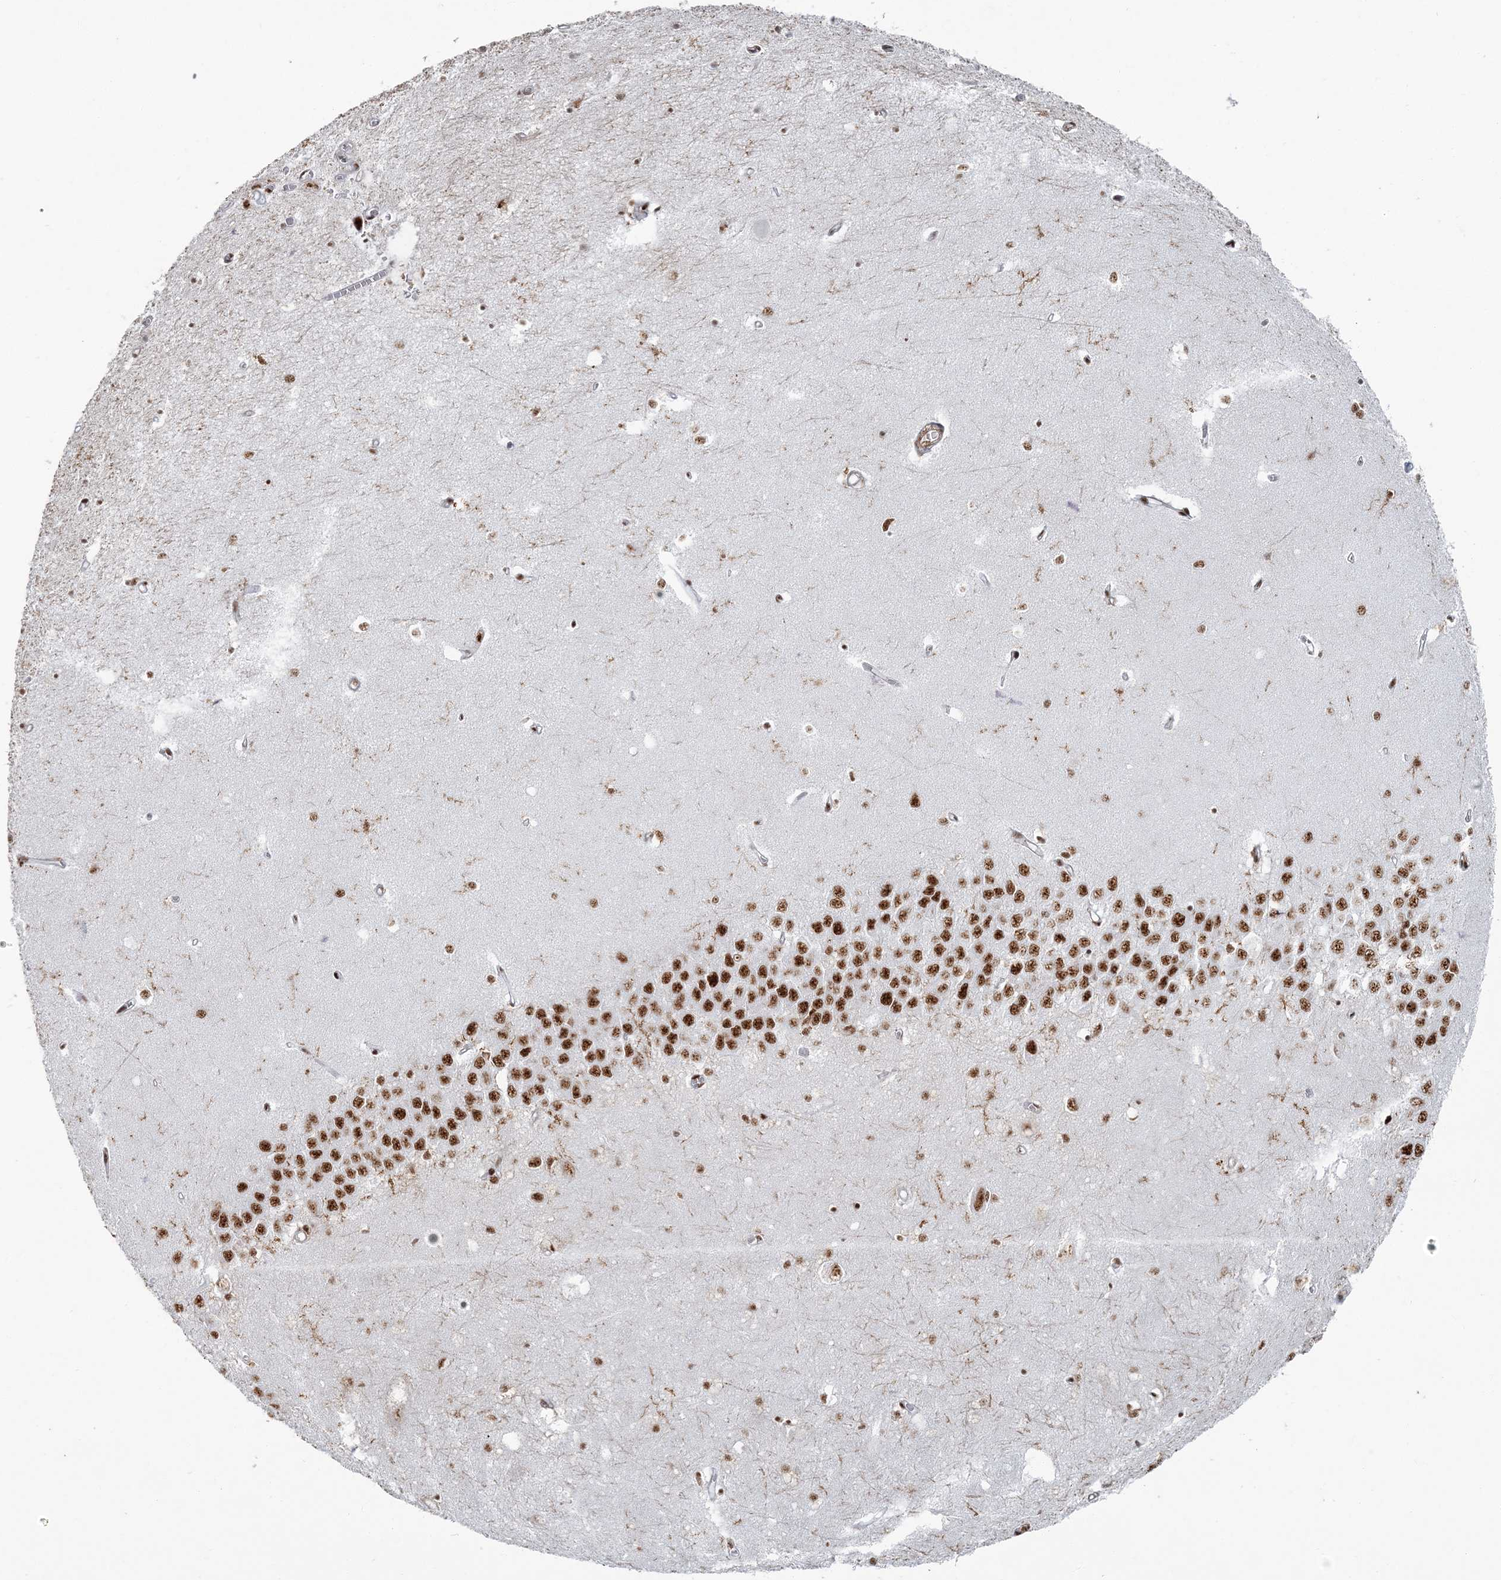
{"staining": {"intensity": "moderate", "quantity": ">75%", "location": "nuclear"}, "tissue": "hippocampus", "cell_type": "Glial cells", "image_type": "normal", "snomed": [{"axis": "morphology", "description": "Normal tissue, NOS"}, {"axis": "topography", "description": "Hippocampus"}], "caption": "Protein expression by immunohistochemistry demonstrates moderate nuclear staining in approximately >75% of glial cells in benign hippocampus.", "gene": "DDX46", "patient": {"sex": "female", "age": 64}}